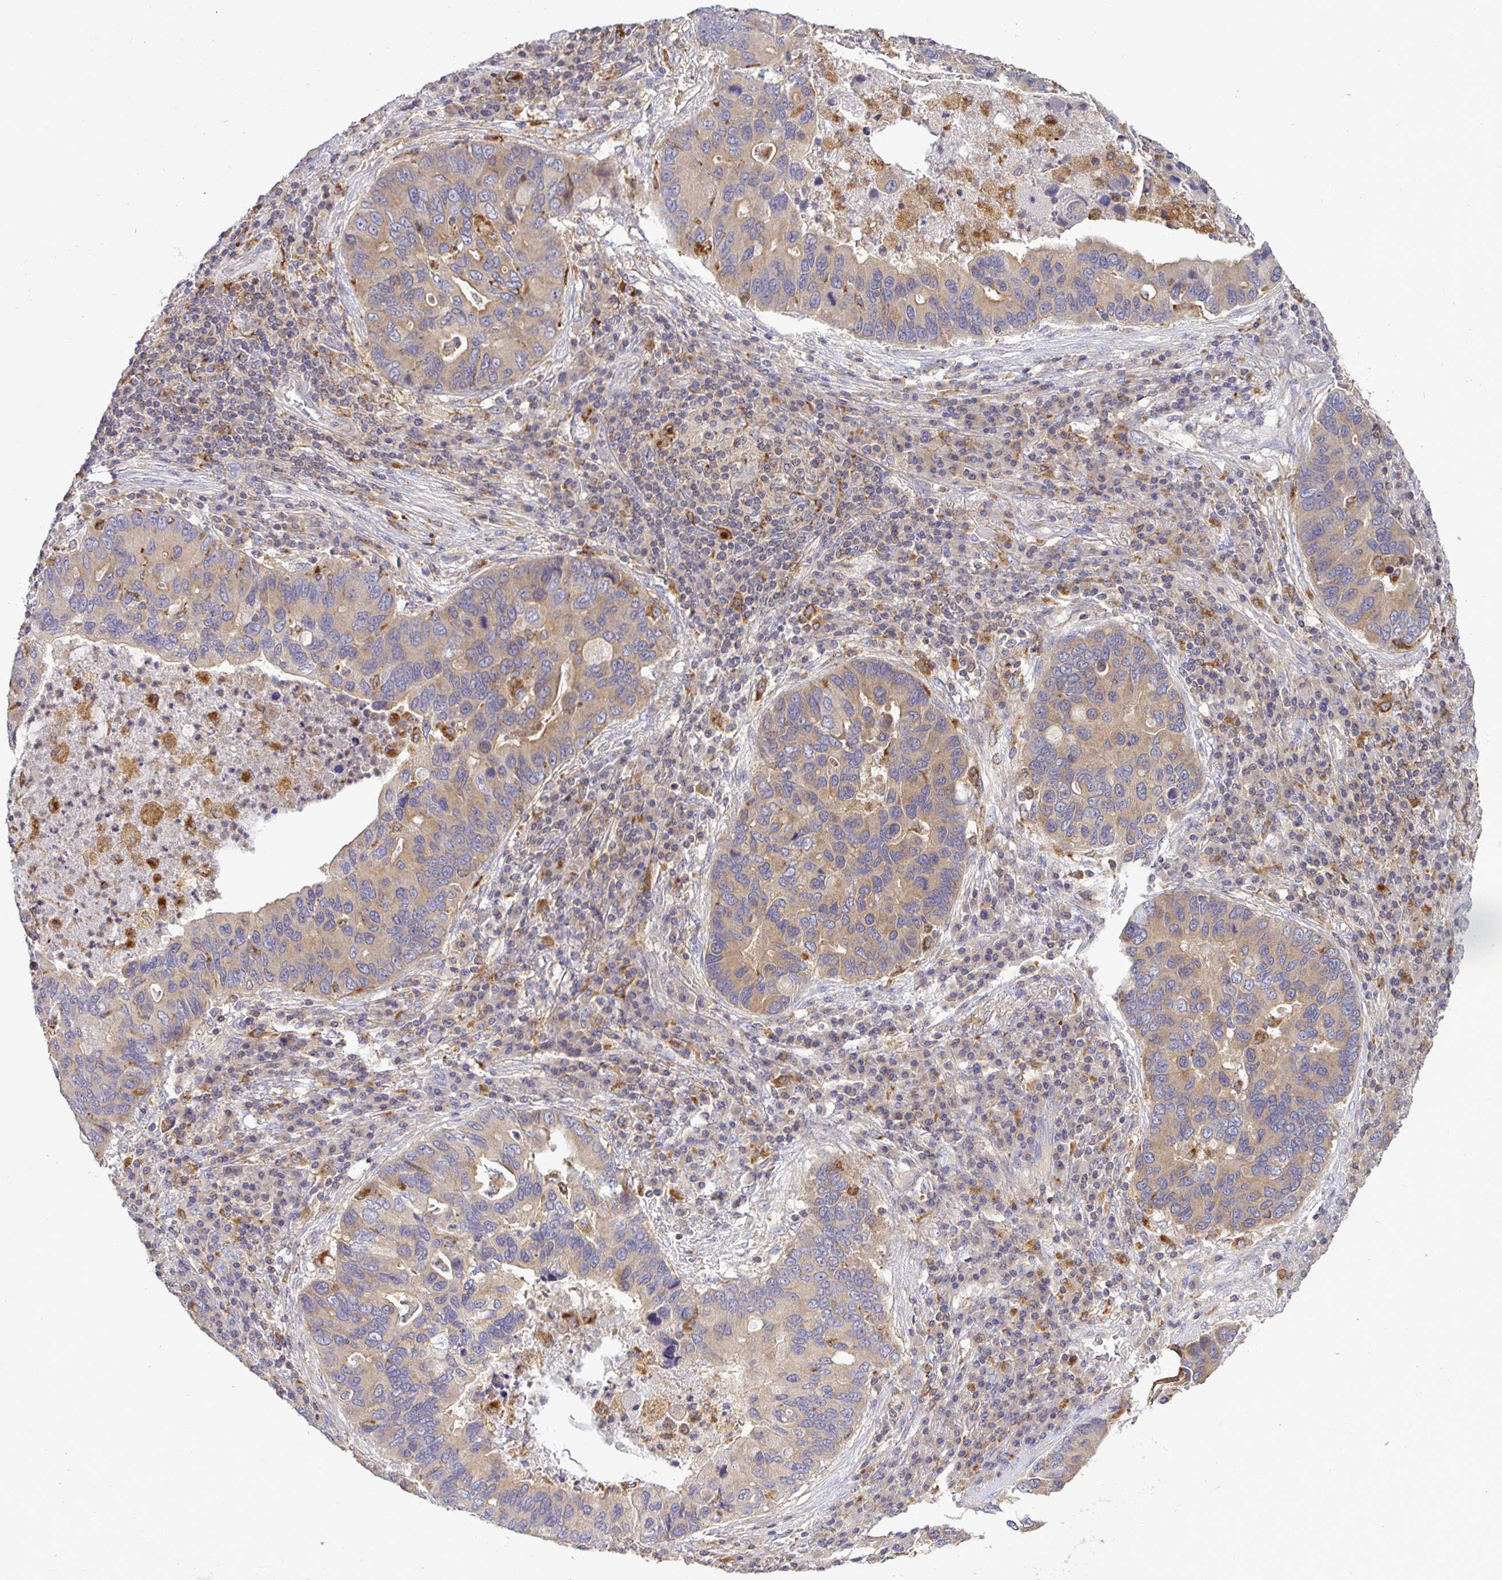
{"staining": {"intensity": "moderate", "quantity": "25%-75%", "location": "cytoplasmic/membranous"}, "tissue": "lung cancer", "cell_type": "Tumor cells", "image_type": "cancer", "snomed": [{"axis": "morphology", "description": "Adenocarcinoma, NOS"}, {"axis": "morphology", "description": "Adenocarcinoma, metastatic, NOS"}, {"axis": "topography", "description": "Lymph node"}, {"axis": "topography", "description": "Lung"}], "caption": "Tumor cells show moderate cytoplasmic/membranous expression in about 25%-75% of cells in lung adenocarcinoma.", "gene": "ATP6V1F", "patient": {"sex": "female", "age": 54}}